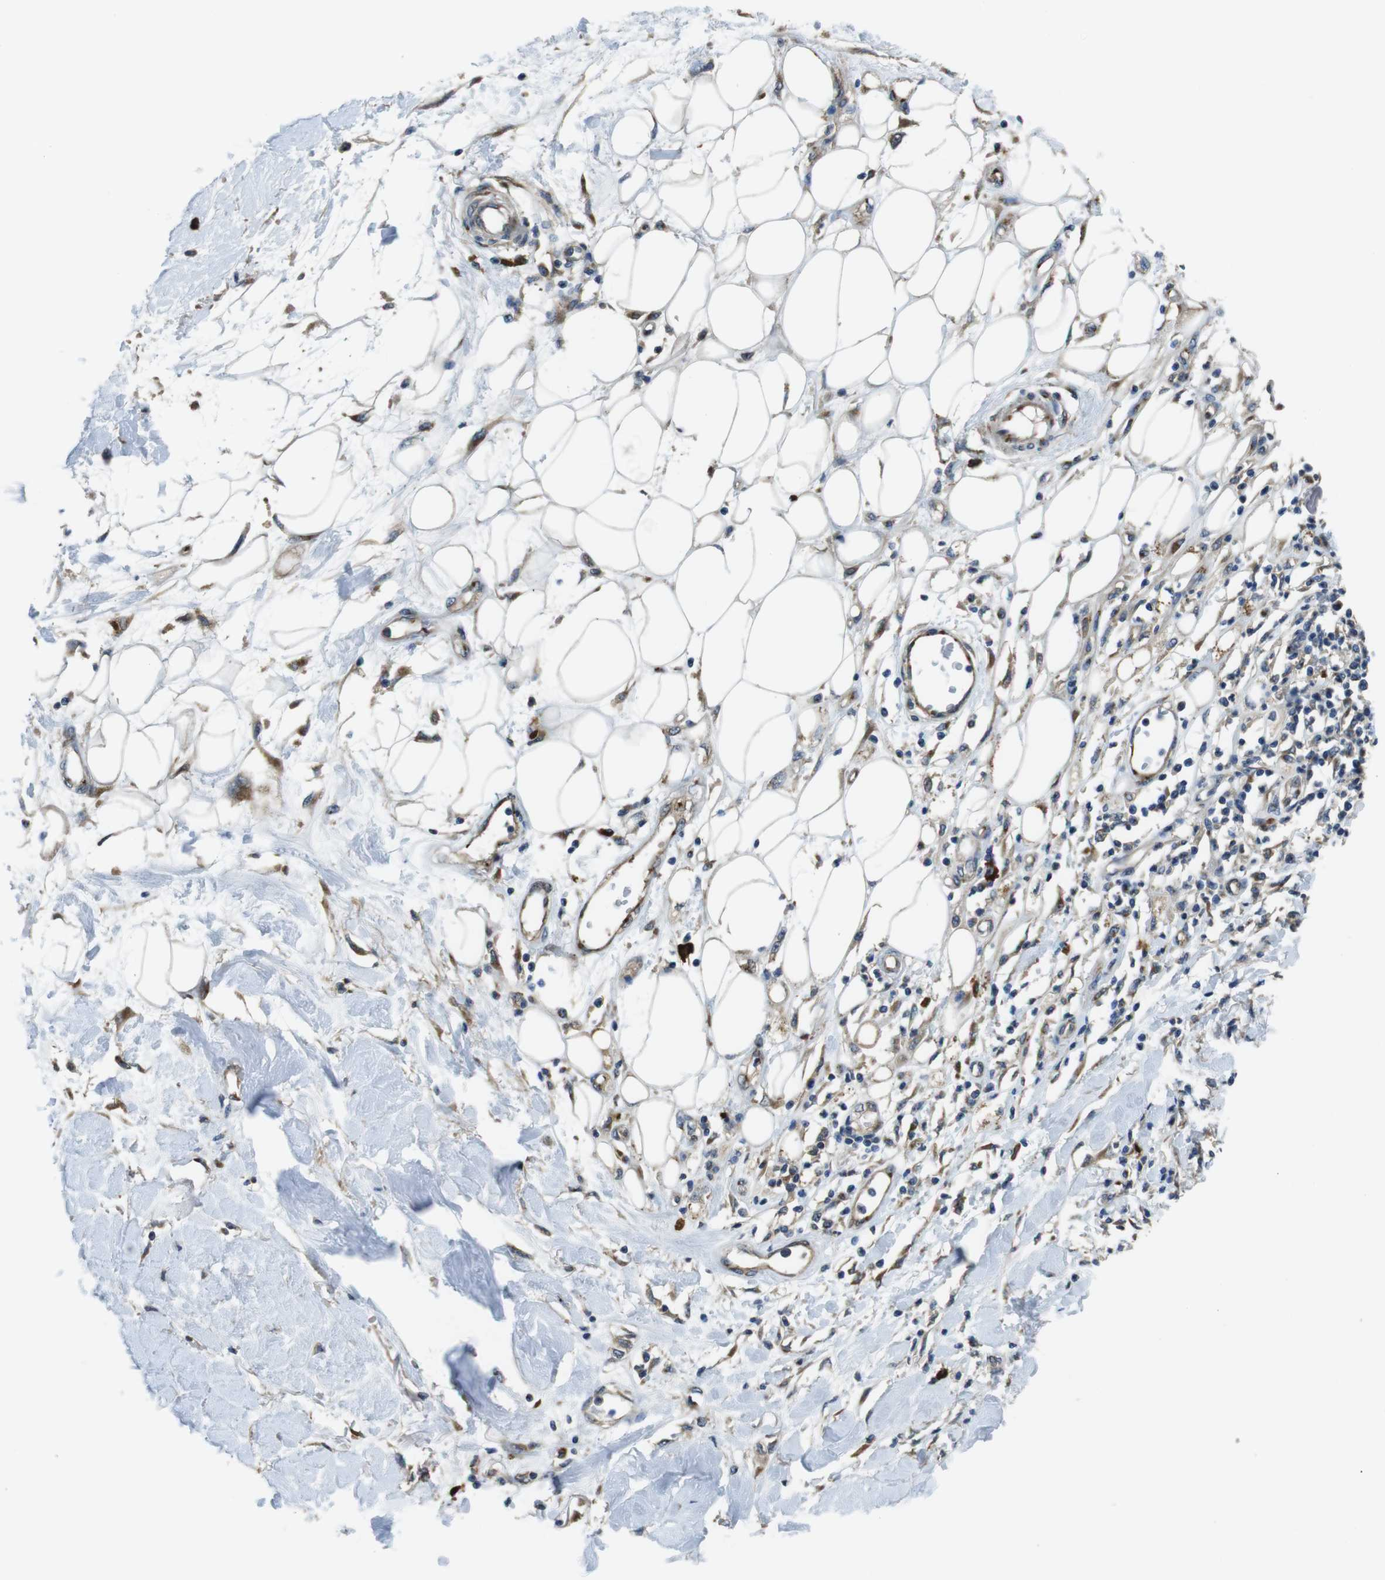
{"staining": {"intensity": "weak", "quantity": "25%-75%", "location": "cytoplasmic/membranous"}, "tissue": "adipose tissue", "cell_type": "Adipocytes", "image_type": "normal", "snomed": [{"axis": "morphology", "description": "Normal tissue, NOS"}, {"axis": "morphology", "description": "Squamous cell carcinoma, NOS"}, {"axis": "topography", "description": "Skin"}, {"axis": "topography", "description": "Peripheral nerve tissue"}], "caption": "Approximately 25%-75% of adipocytes in unremarkable human adipose tissue demonstrate weak cytoplasmic/membranous protein expression as visualized by brown immunohistochemical staining.", "gene": "RAB6A", "patient": {"sex": "male", "age": 83}}